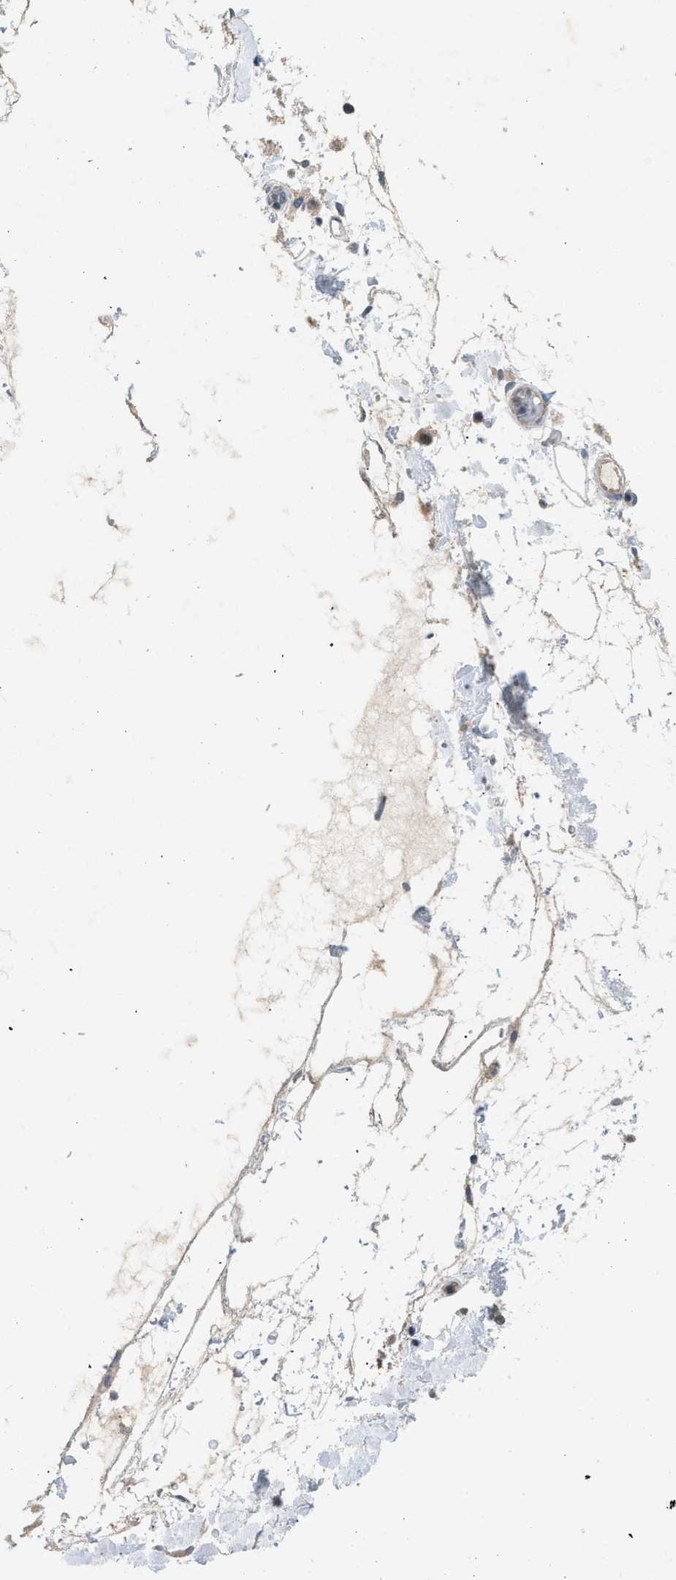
{"staining": {"intensity": "negative", "quantity": "none", "location": "none"}, "tissue": "adipose tissue", "cell_type": "Adipocytes", "image_type": "normal", "snomed": [{"axis": "morphology", "description": "Normal tissue, NOS"}, {"axis": "morphology", "description": "Adenocarcinoma, NOS"}, {"axis": "topography", "description": "Duodenum"}, {"axis": "topography", "description": "Peripheral nerve tissue"}], "caption": "This is an IHC photomicrograph of benign human adipose tissue. There is no staining in adipocytes.", "gene": "TOMM34", "patient": {"sex": "female", "age": 60}}